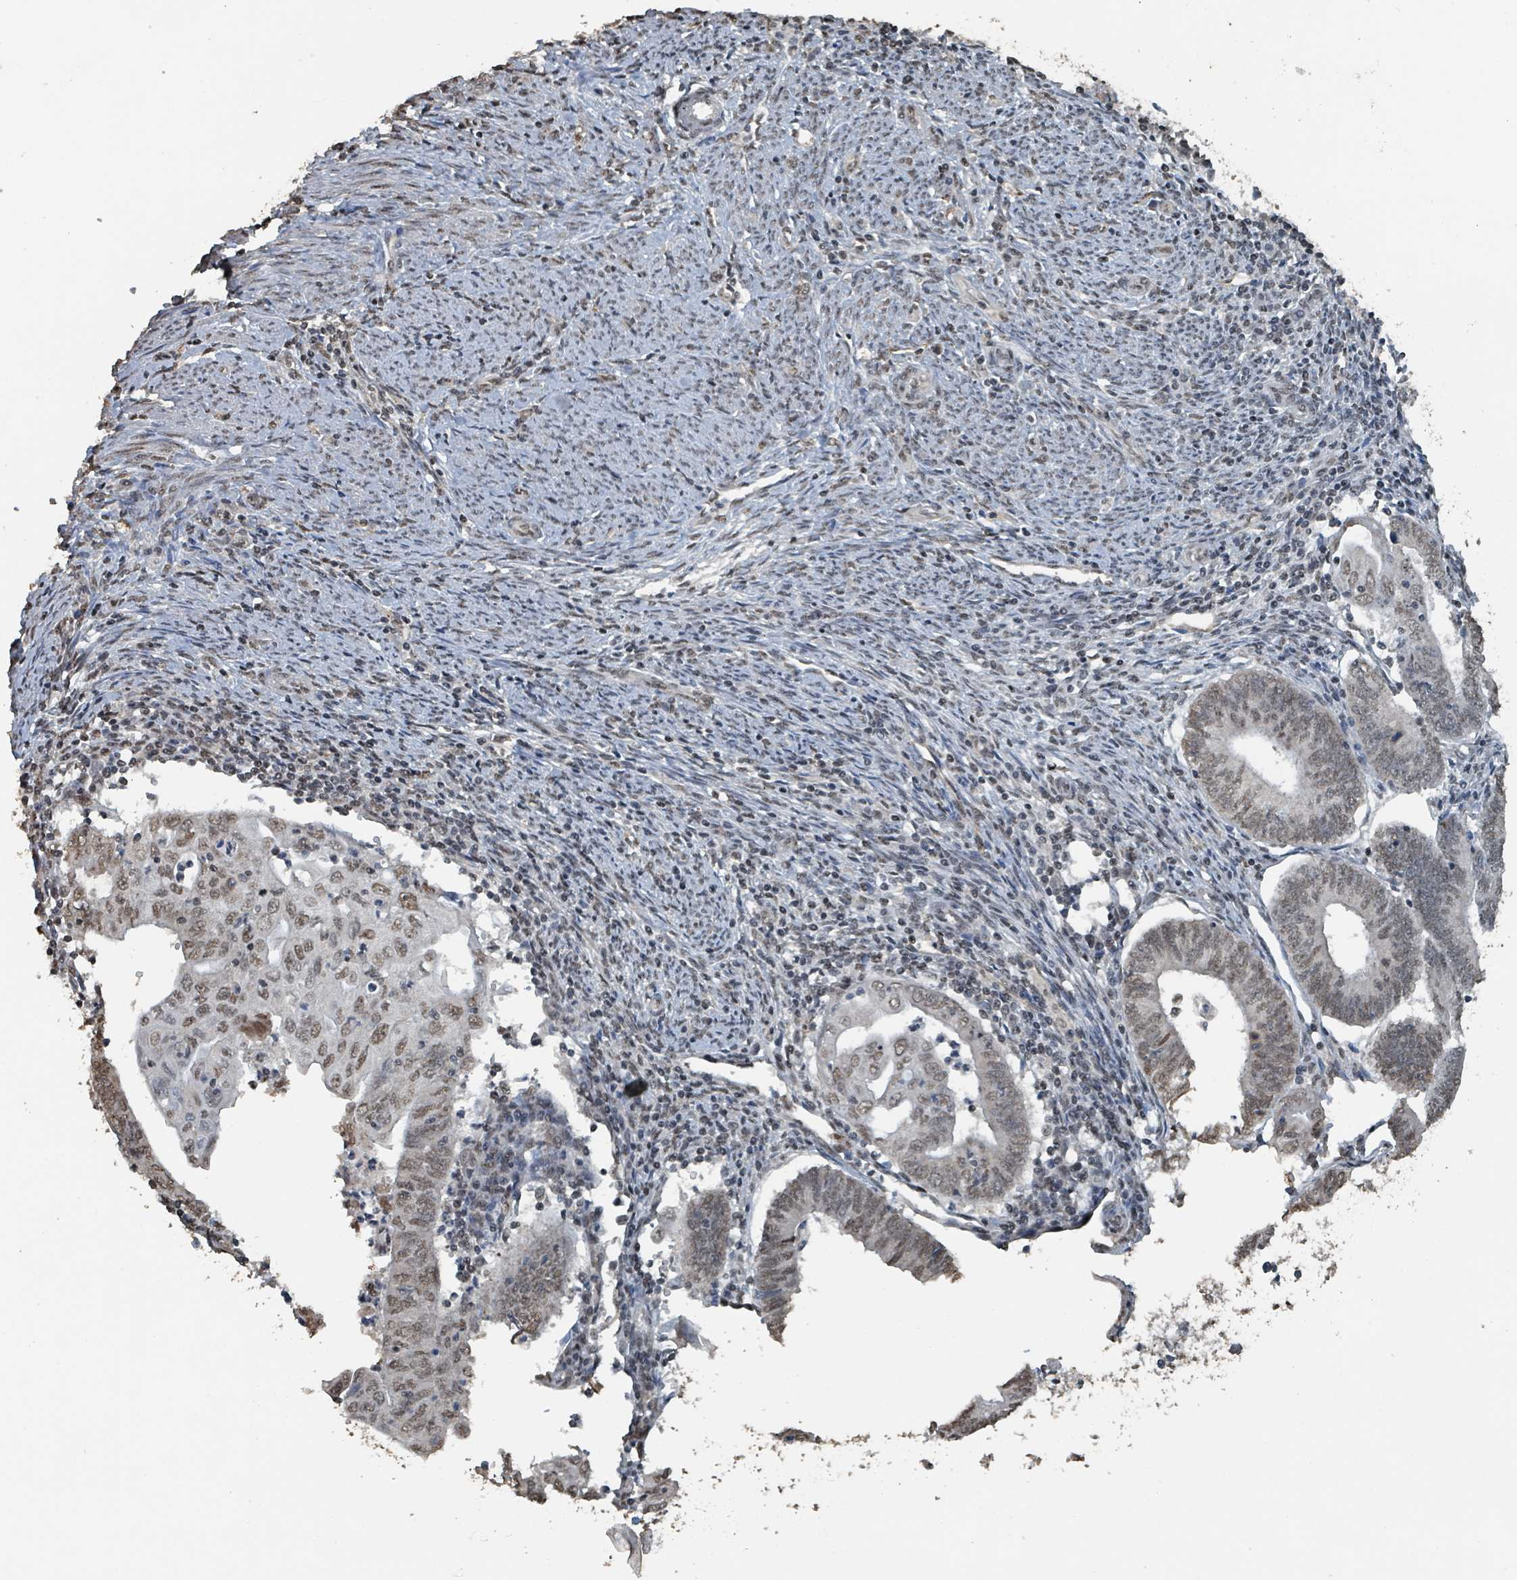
{"staining": {"intensity": "weak", "quantity": ">75%", "location": "nuclear"}, "tissue": "endometrial cancer", "cell_type": "Tumor cells", "image_type": "cancer", "snomed": [{"axis": "morphology", "description": "Adenocarcinoma, NOS"}, {"axis": "topography", "description": "Endometrium"}], "caption": "A histopathology image showing weak nuclear expression in about >75% of tumor cells in endometrial adenocarcinoma, as visualized by brown immunohistochemical staining.", "gene": "PHIP", "patient": {"sex": "female", "age": 60}}